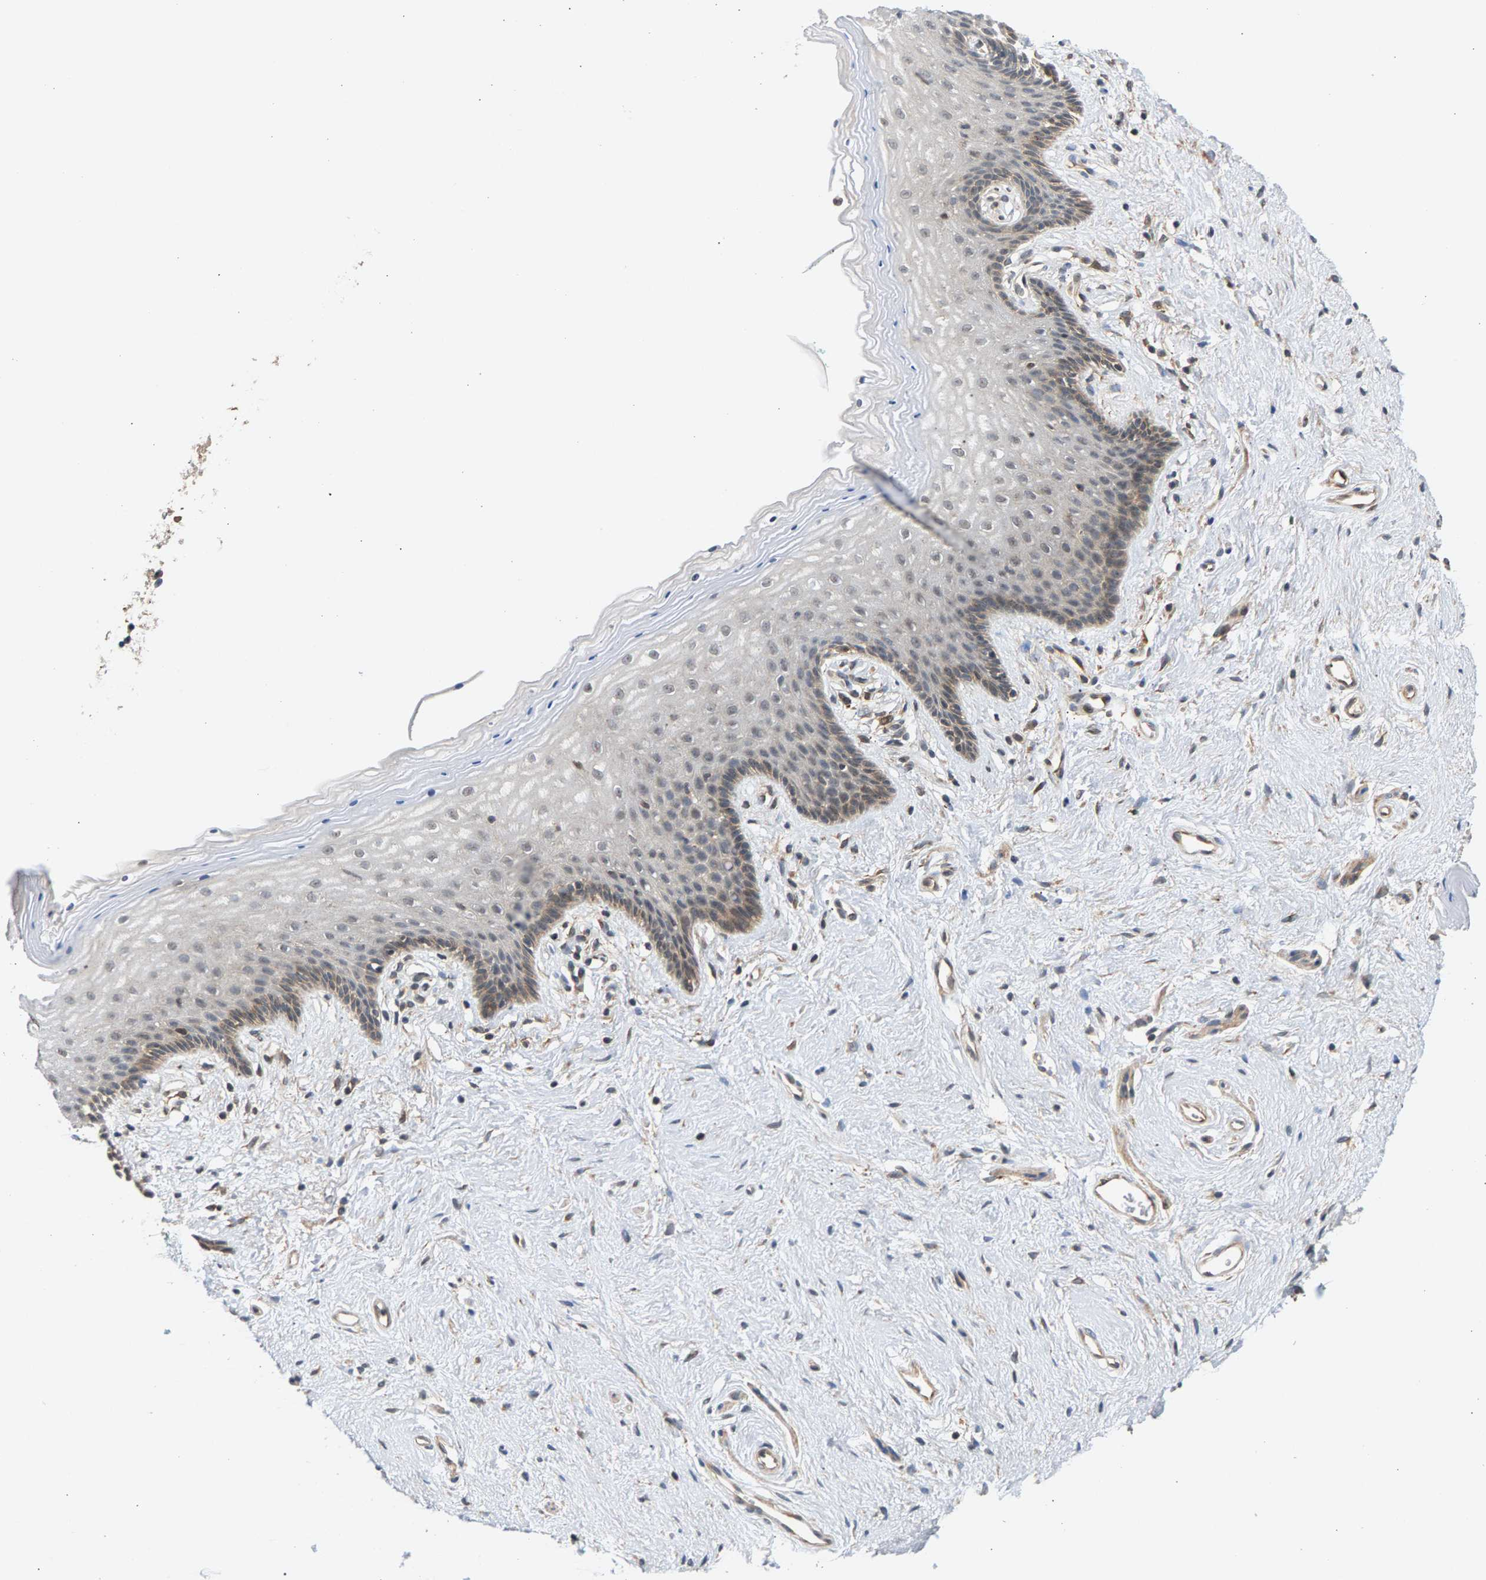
{"staining": {"intensity": "moderate", "quantity": "<25%", "location": "cytoplasmic/membranous"}, "tissue": "vagina", "cell_type": "Squamous epithelial cells", "image_type": "normal", "snomed": [{"axis": "morphology", "description": "Normal tissue, NOS"}, {"axis": "topography", "description": "Vagina"}], "caption": "Protein staining of normal vagina displays moderate cytoplasmic/membranous positivity in approximately <25% of squamous epithelial cells. The protein of interest is stained brown, and the nuclei are stained in blue (DAB (3,3'-diaminobenzidine) IHC with brightfield microscopy, high magnification).", "gene": "MAP2K5", "patient": {"sex": "female", "age": 44}}